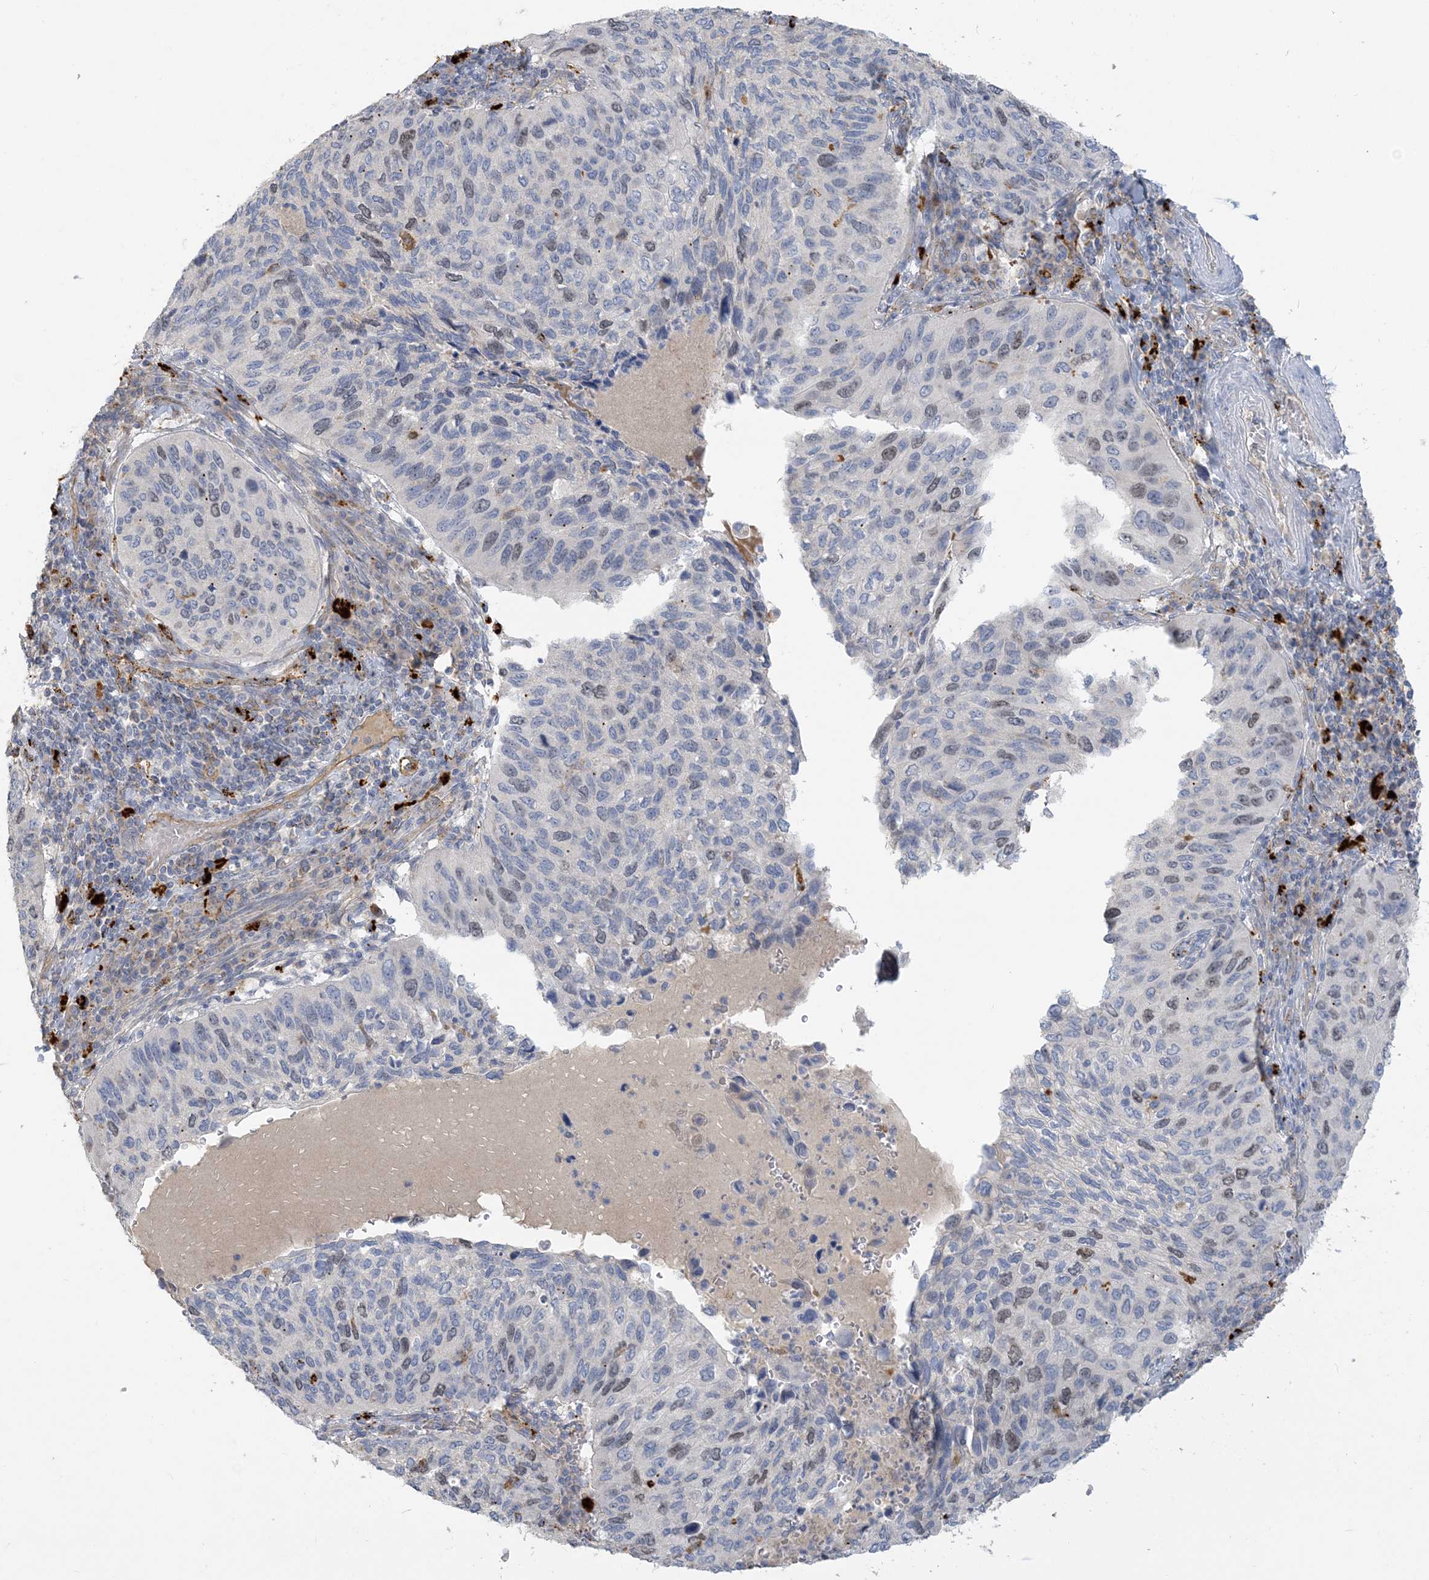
{"staining": {"intensity": "weak", "quantity": "<25%", "location": "nuclear"}, "tissue": "cervical cancer", "cell_type": "Tumor cells", "image_type": "cancer", "snomed": [{"axis": "morphology", "description": "Squamous cell carcinoma, NOS"}, {"axis": "topography", "description": "Cervix"}], "caption": "Cervical squamous cell carcinoma was stained to show a protein in brown. There is no significant staining in tumor cells.", "gene": "PEAR1", "patient": {"sex": "female", "age": 38}}